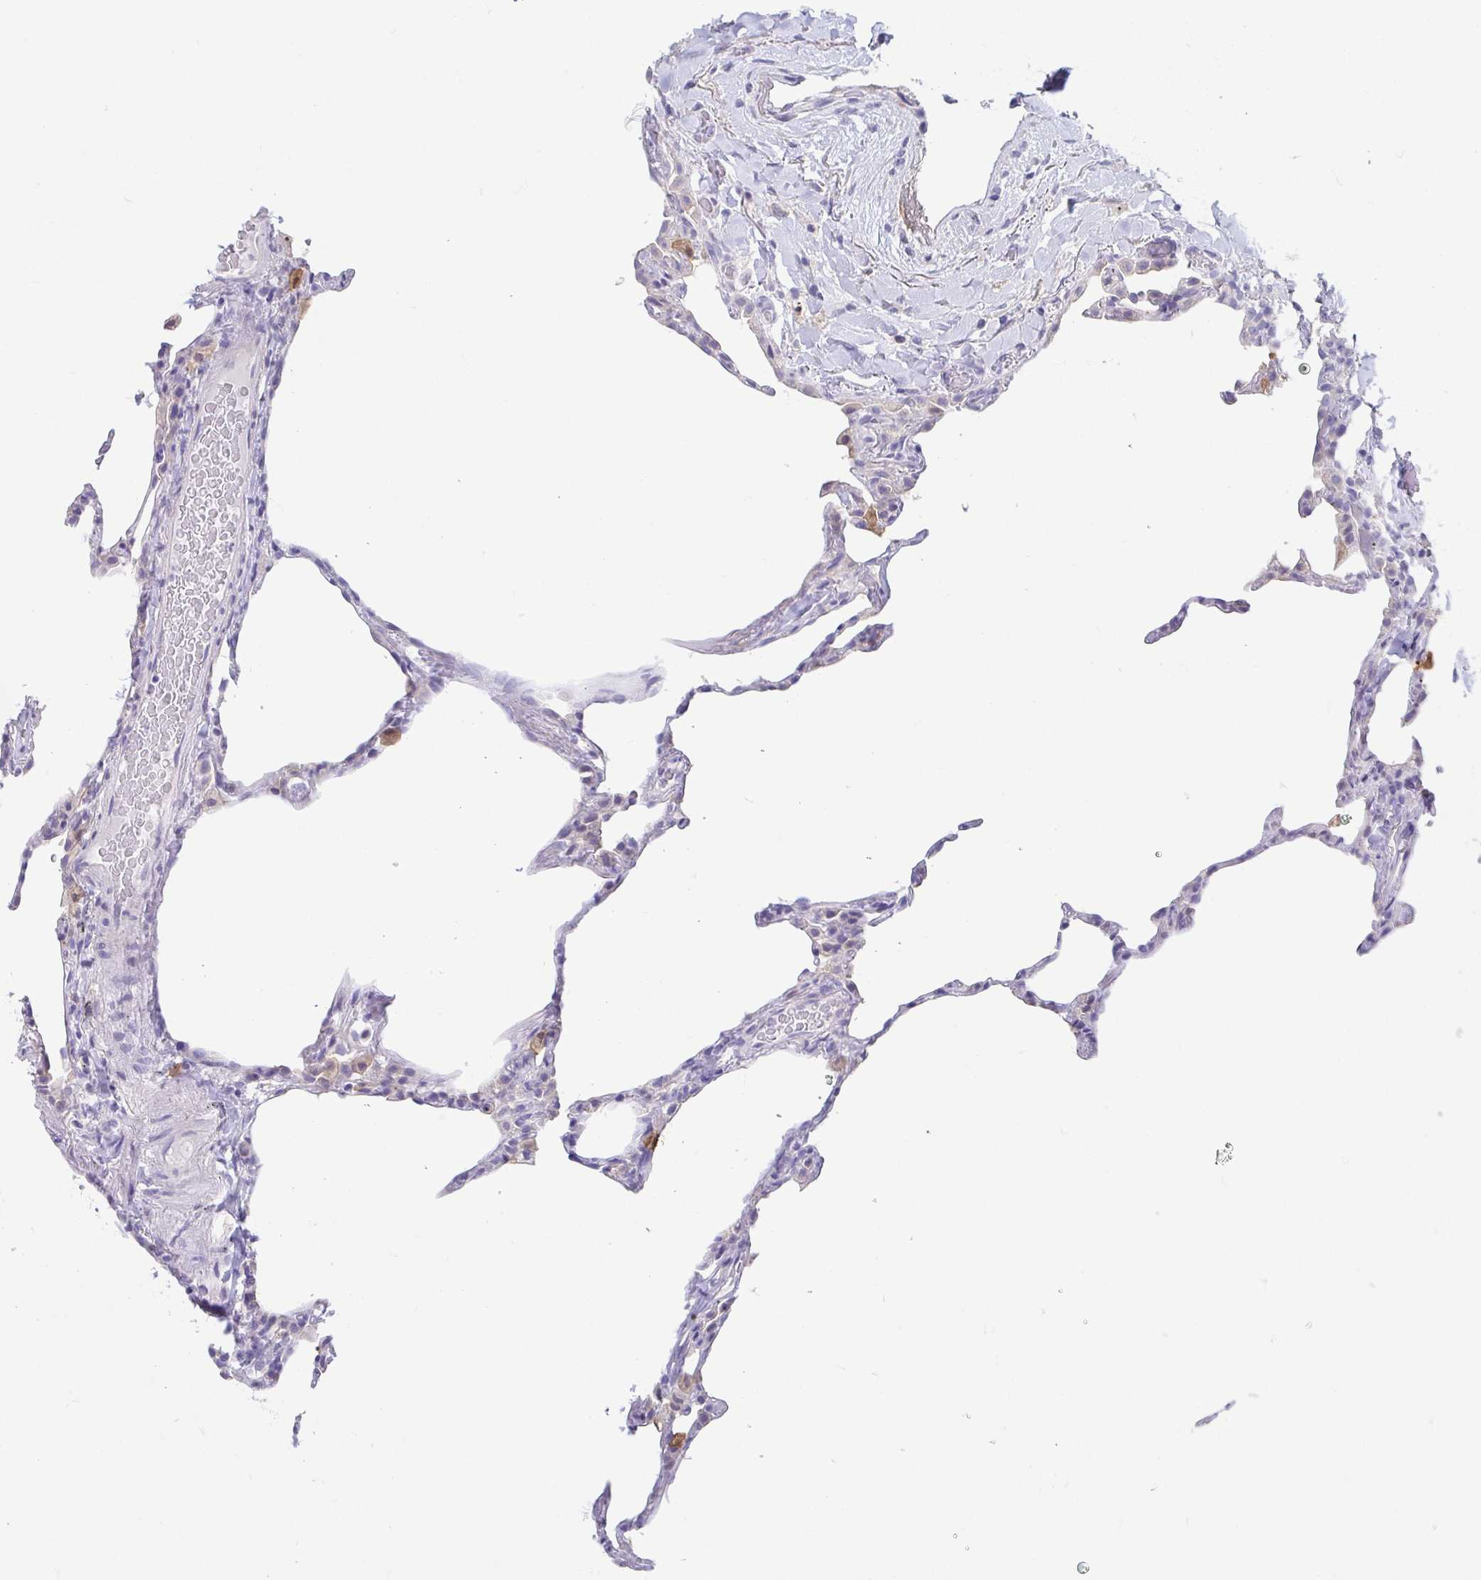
{"staining": {"intensity": "negative", "quantity": "none", "location": "none"}, "tissue": "lung", "cell_type": "Alveolar cells", "image_type": "normal", "snomed": [{"axis": "morphology", "description": "Normal tissue, NOS"}, {"axis": "topography", "description": "Lung"}], "caption": "The IHC histopathology image has no significant expression in alveolar cells of lung. The staining was performed using DAB to visualize the protein expression in brown, while the nuclei were stained in blue with hematoxylin (Magnification: 20x).", "gene": "FABP3", "patient": {"sex": "female", "age": 57}}